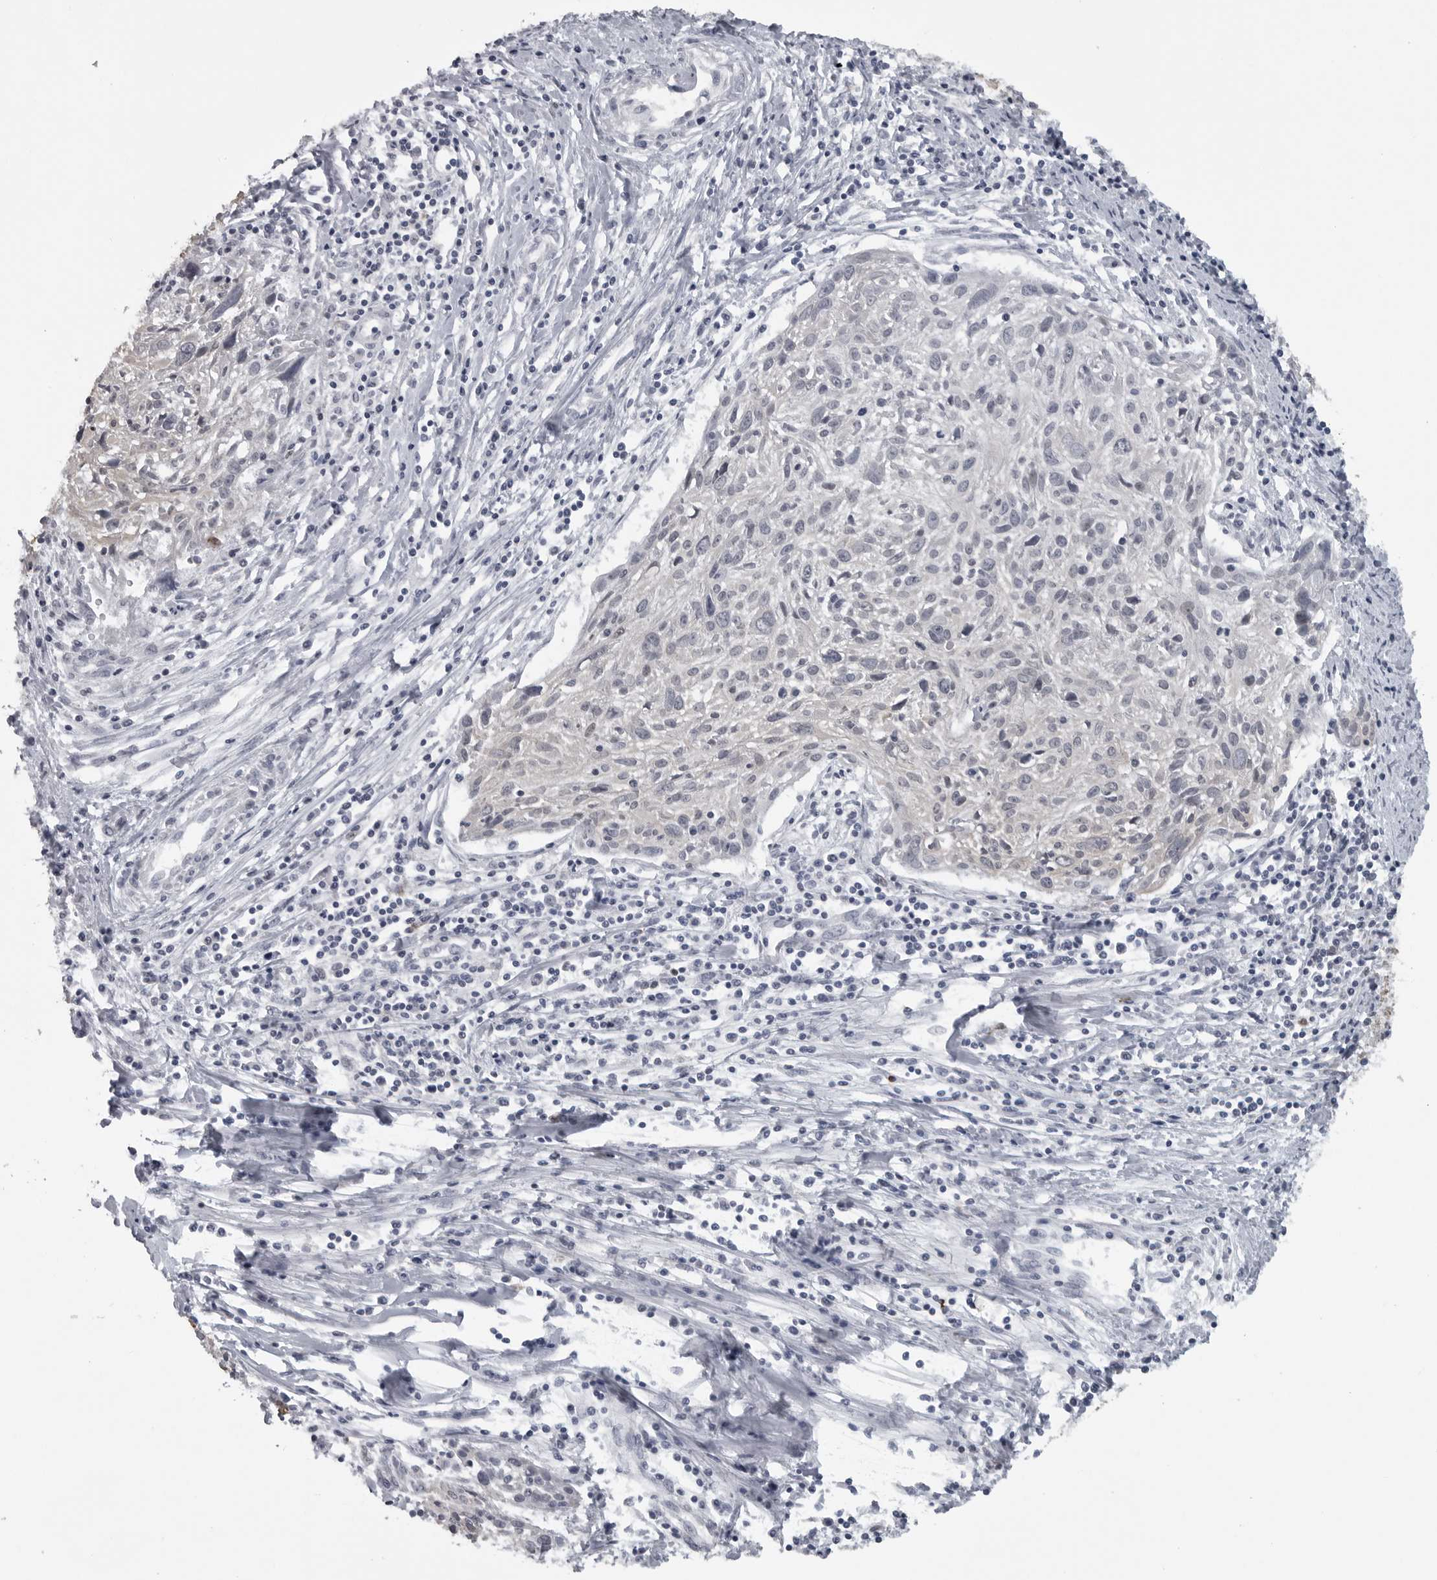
{"staining": {"intensity": "negative", "quantity": "none", "location": "none"}, "tissue": "cervical cancer", "cell_type": "Tumor cells", "image_type": "cancer", "snomed": [{"axis": "morphology", "description": "Squamous cell carcinoma, NOS"}, {"axis": "topography", "description": "Cervix"}], "caption": "Tumor cells are negative for brown protein staining in cervical cancer (squamous cell carcinoma).", "gene": "LYSMD1", "patient": {"sex": "female", "age": 51}}